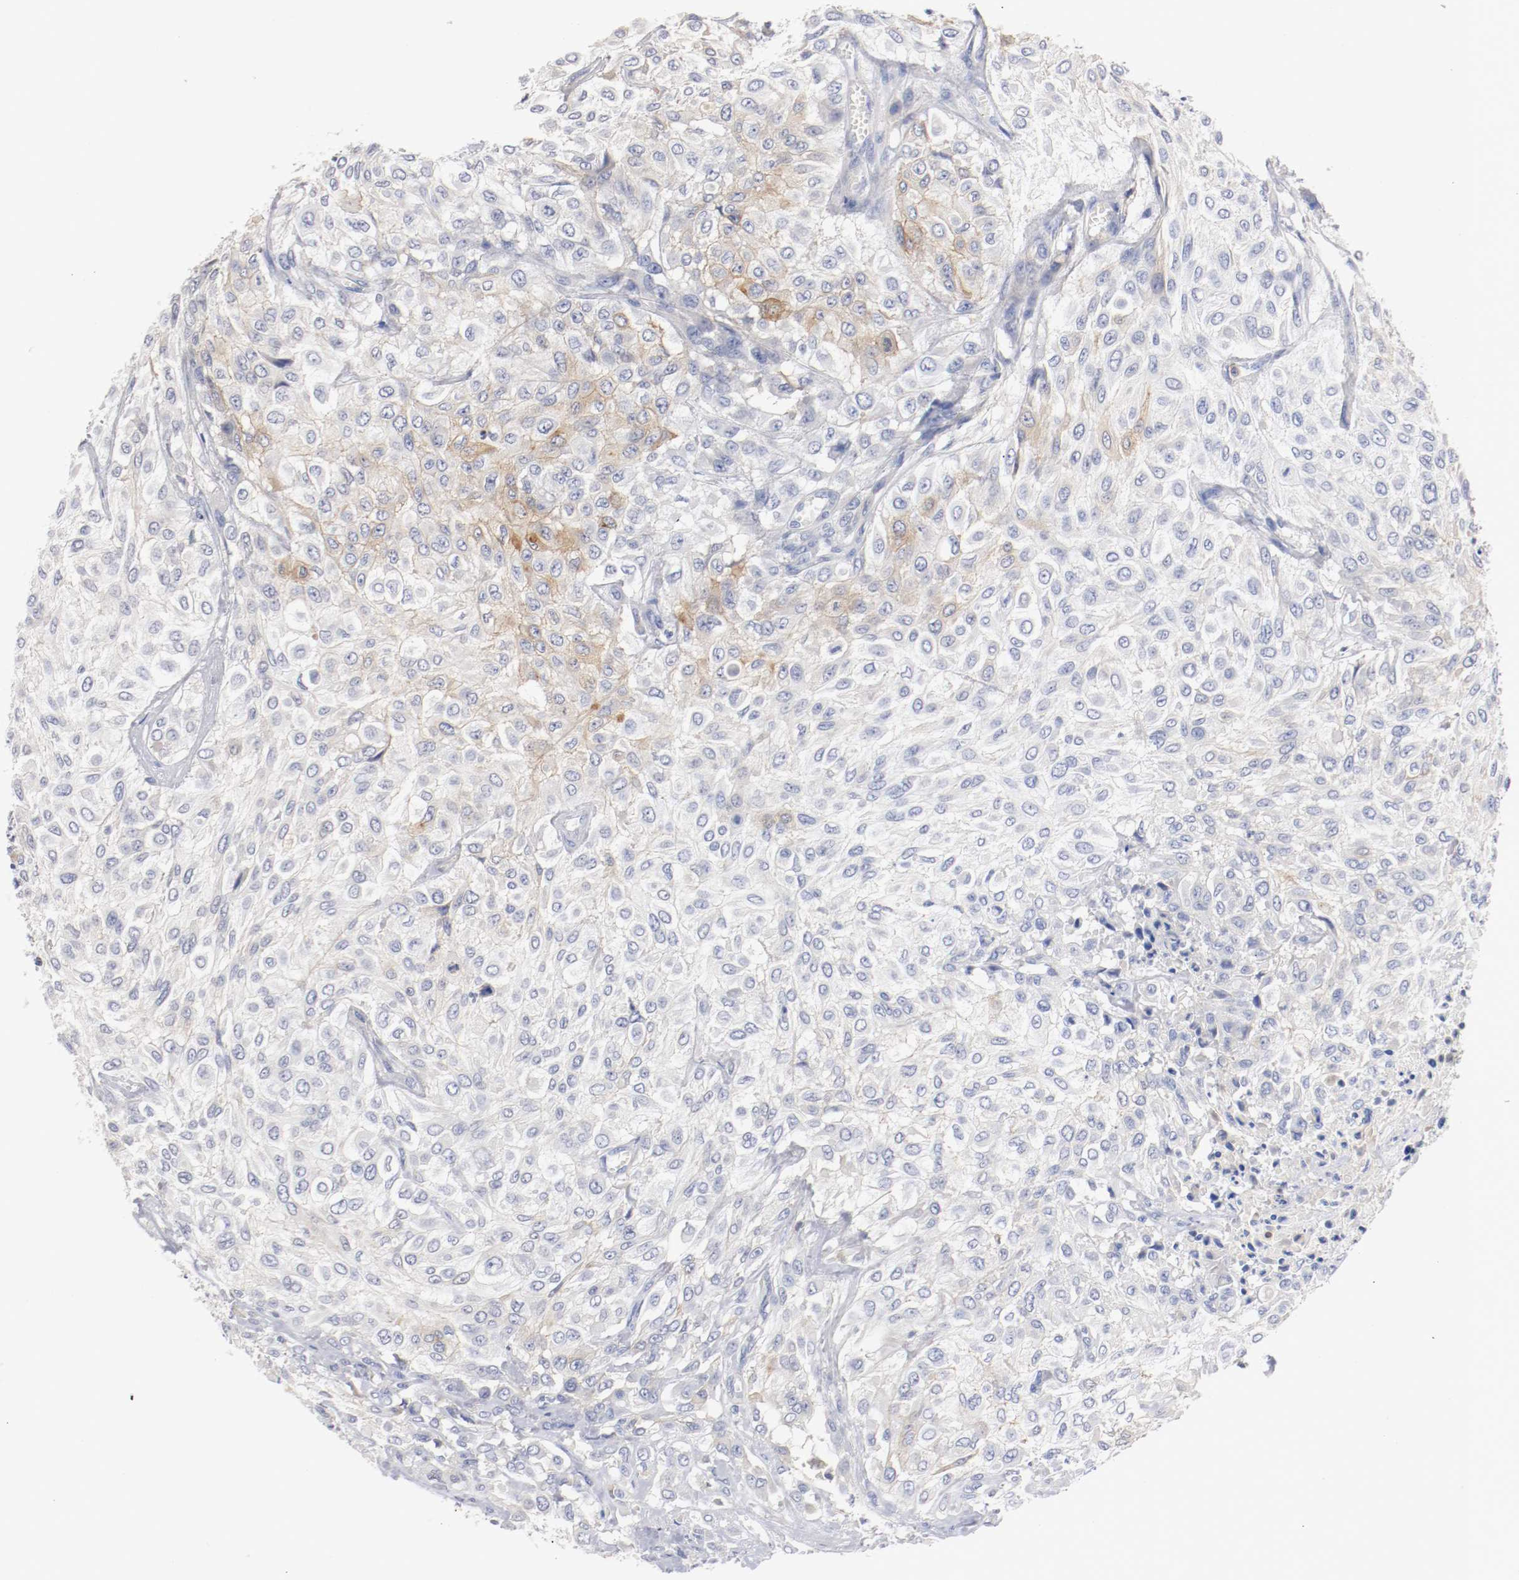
{"staining": {"intensity": "weak", "quantity": "<25%", "location": "cytoplasmic/membranous"}, "tissue": "urothelial cancer", "cell_type": "Tumor cells", "image_type": "cancer", "snomed": [{"axis": "morphology", "description": "Urothelial carcinoma, High grade"}, {"axis": "topography", "description": "Urinary bladder"}], "caption": "Immunohistochemistry (IHC) micrograph of neoplastic tissue: high-grade urothelial carcinoma stained with DAB (3,3'-diaminobenzidine) exhibits no significant protein staining in tumor cells. The staining is performed using DAB (3,3'-diaminobenzidine) brown chromogen with nuclei counter-stained in using hematoxylin.", "gene": "FGFBP1", "patient": {"sex": "male", "age": 57}}